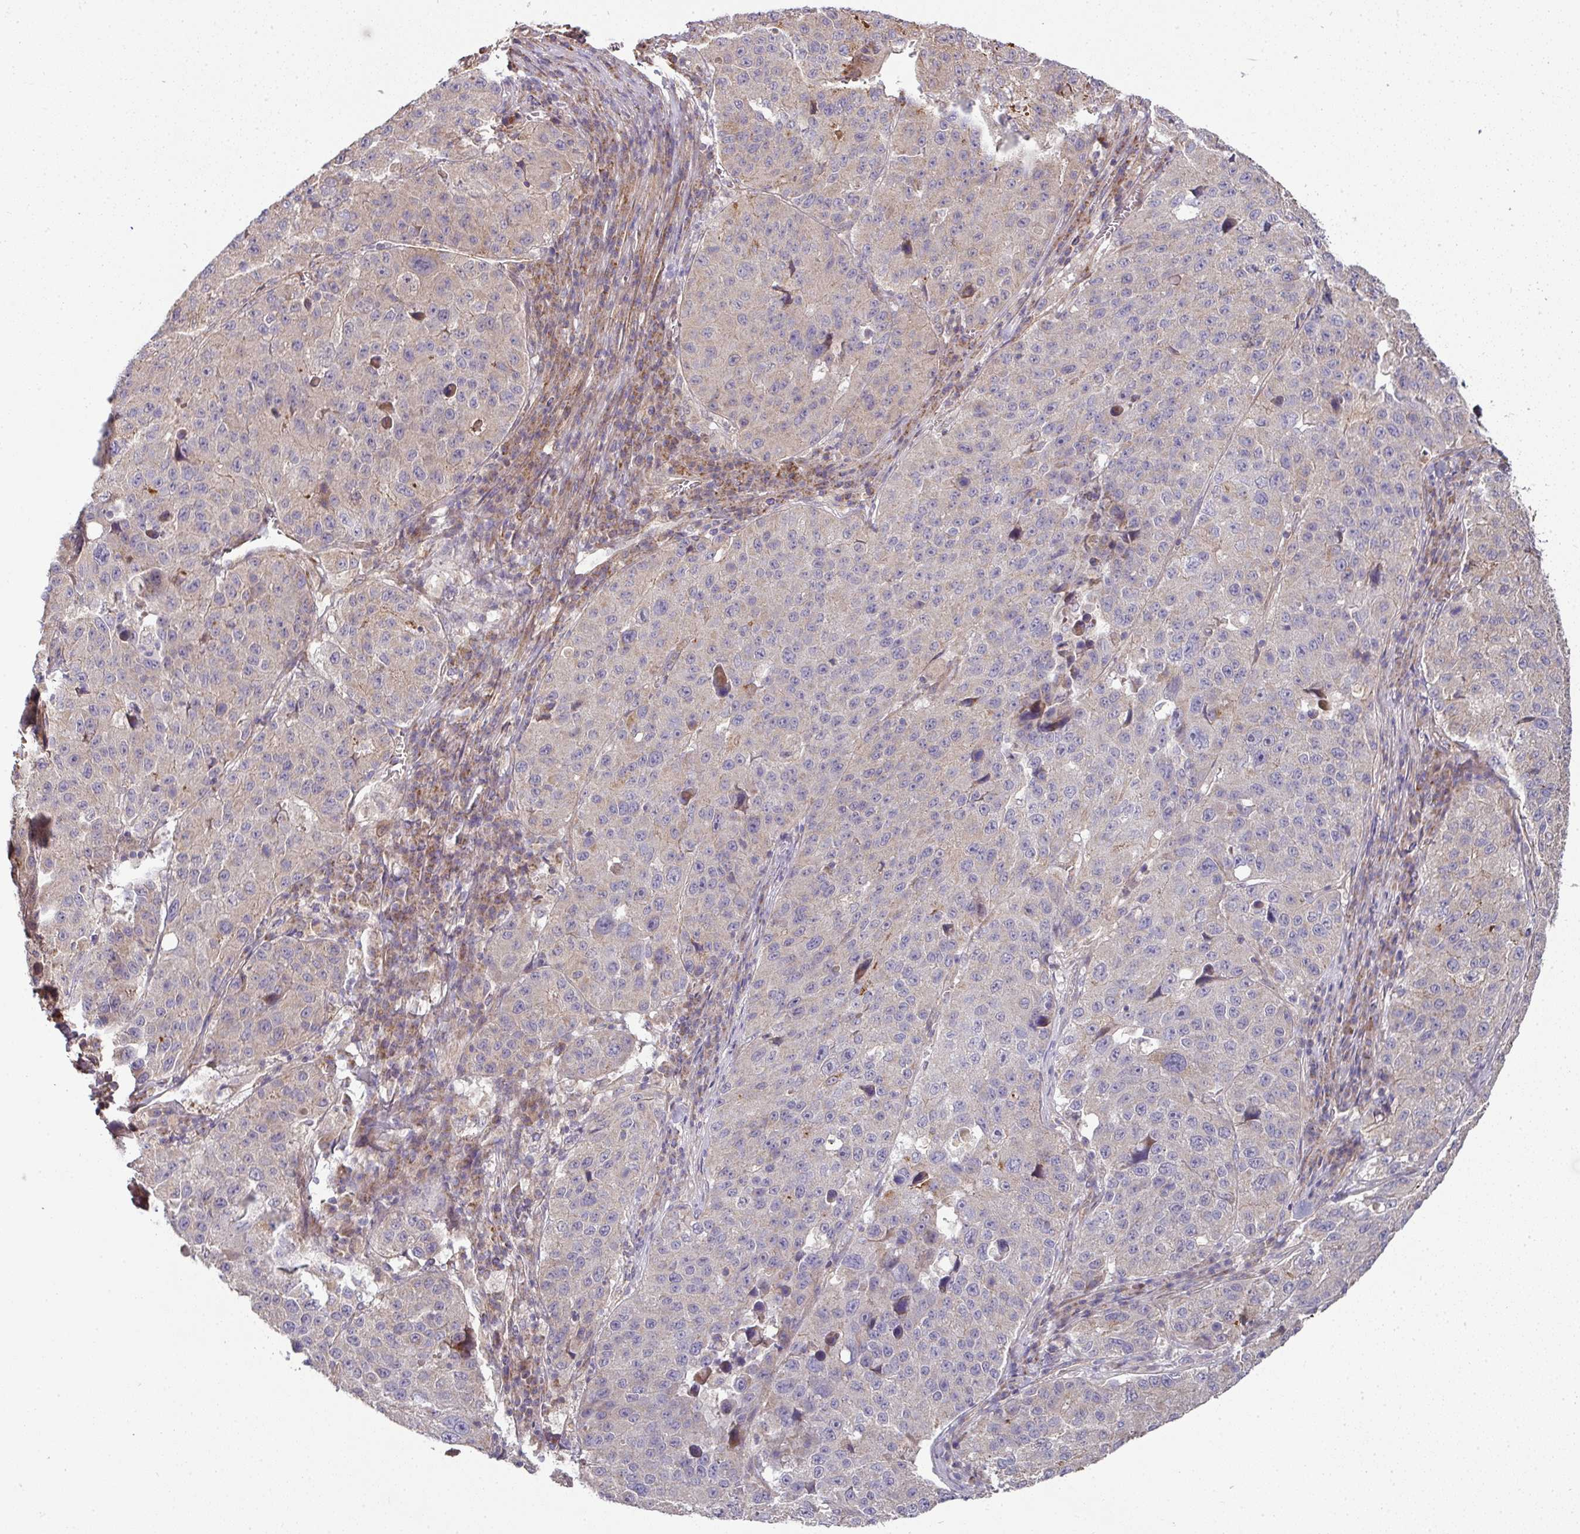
{"staining": {"intensity": "weak", "quantity": "<25%", "location": "cytoplasmic/membranous"}, "tissue": "stomach cancer", "cell_type": "Tumor cells", "image_type": "cancer", "snomed": [{"axis": "morphology", "description": "Adenocarcinoma, NOS"}, {"axis": "topography", "description": "Stomach"}], "caption": "This is an IHC histopathology image of human stomach cancer. There is no staining in tumor cells.", "gene": "STK35", "patient": {"sex": "male", "age": 71}}